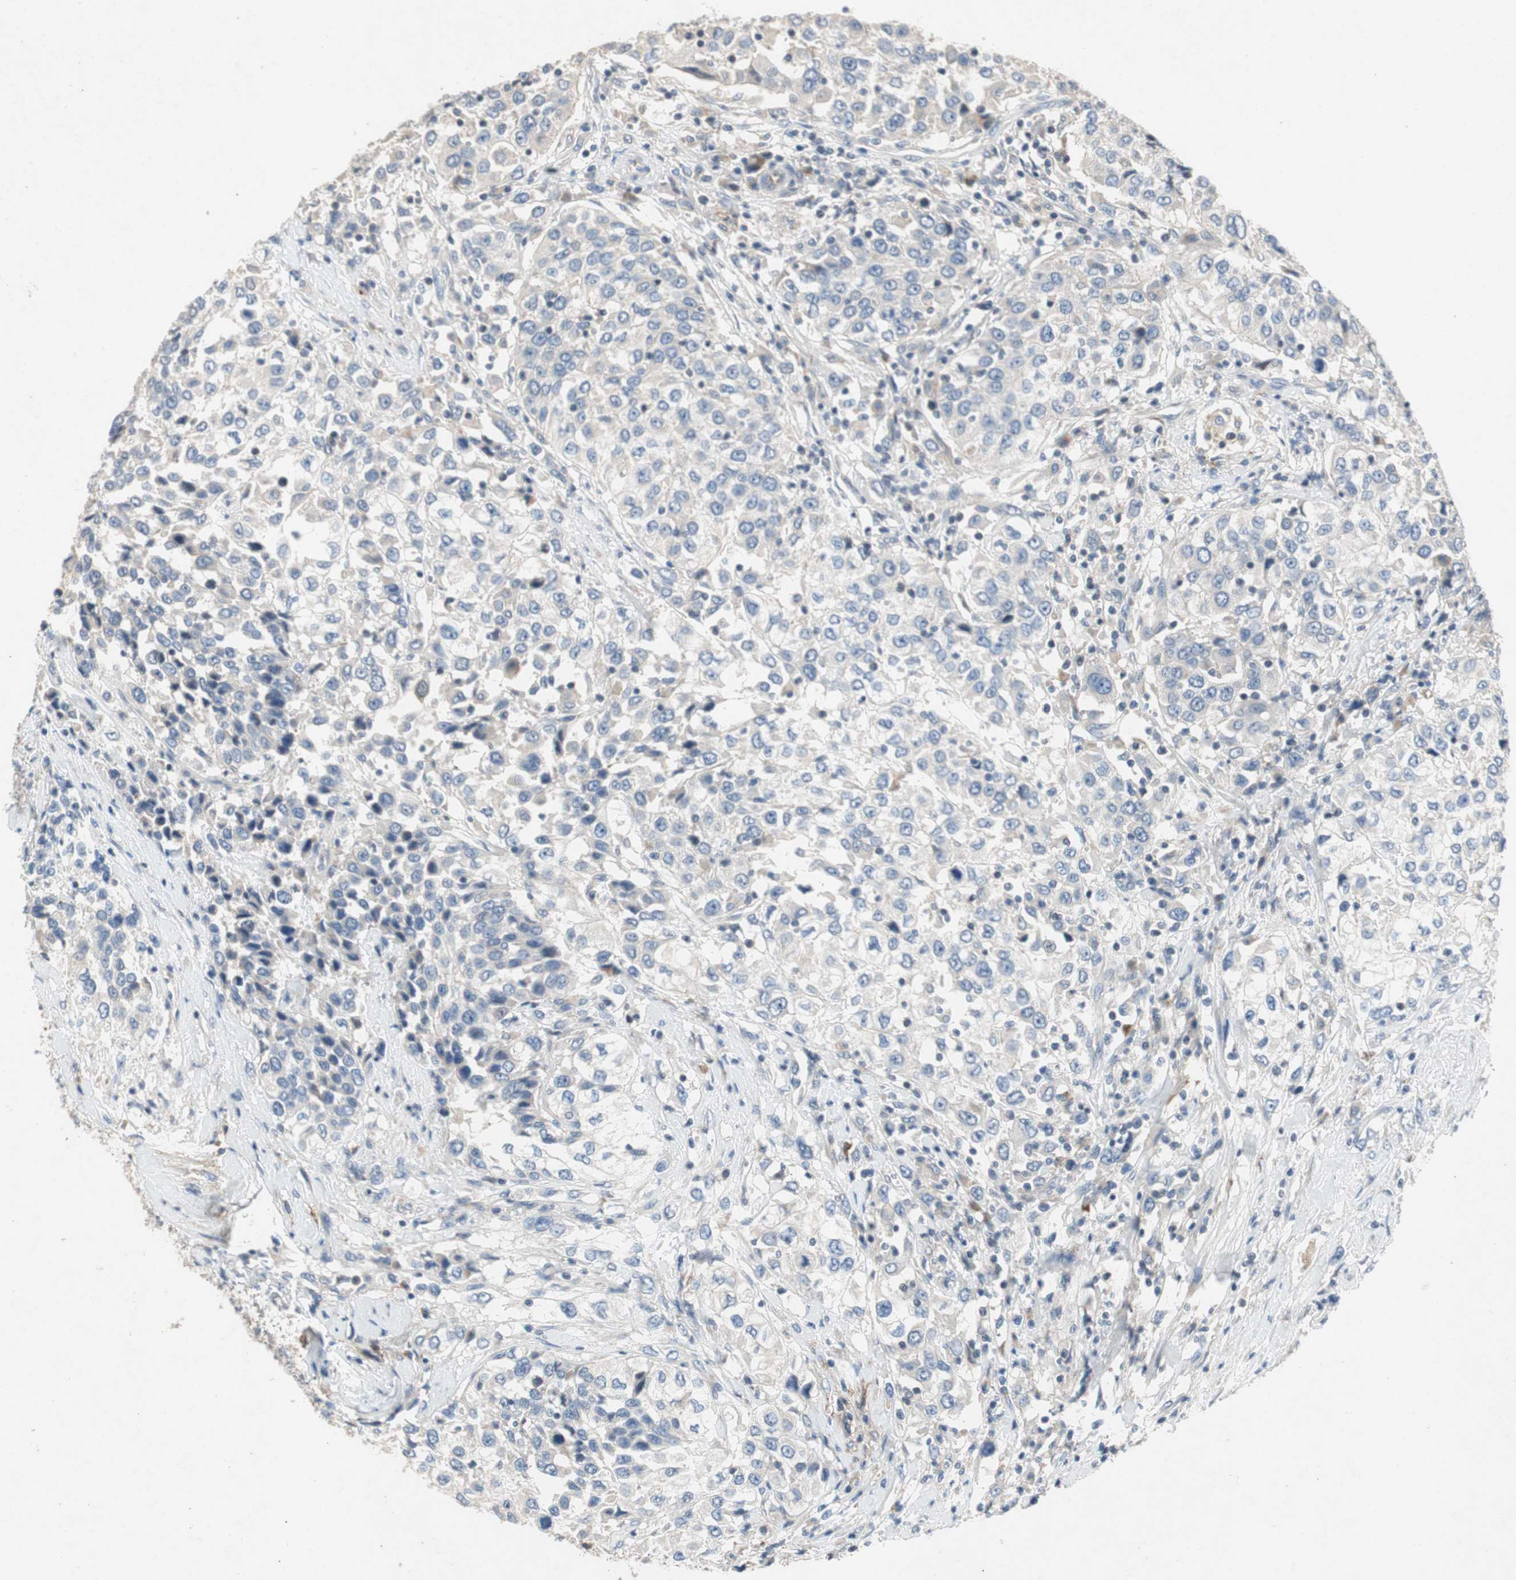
{"staining": {"intensity": "negative", "quantity": "none", "location": "none"}, "tissue": "urothelial cancer", "cell_type": "Tumor cells", "image_type": "cancer", "snomed": [{"axis": "morphology", "description": "Urothelial carcinoma, High grade"}, {"axis": "topography", "description": "Urinary bladder"}], "caption": "Immunohistochemical staining of human urothelial cancer reveals no significant staining in tumor cells.", "gene": "ALPL", "patient": {"sex": "female", "age": 80}}